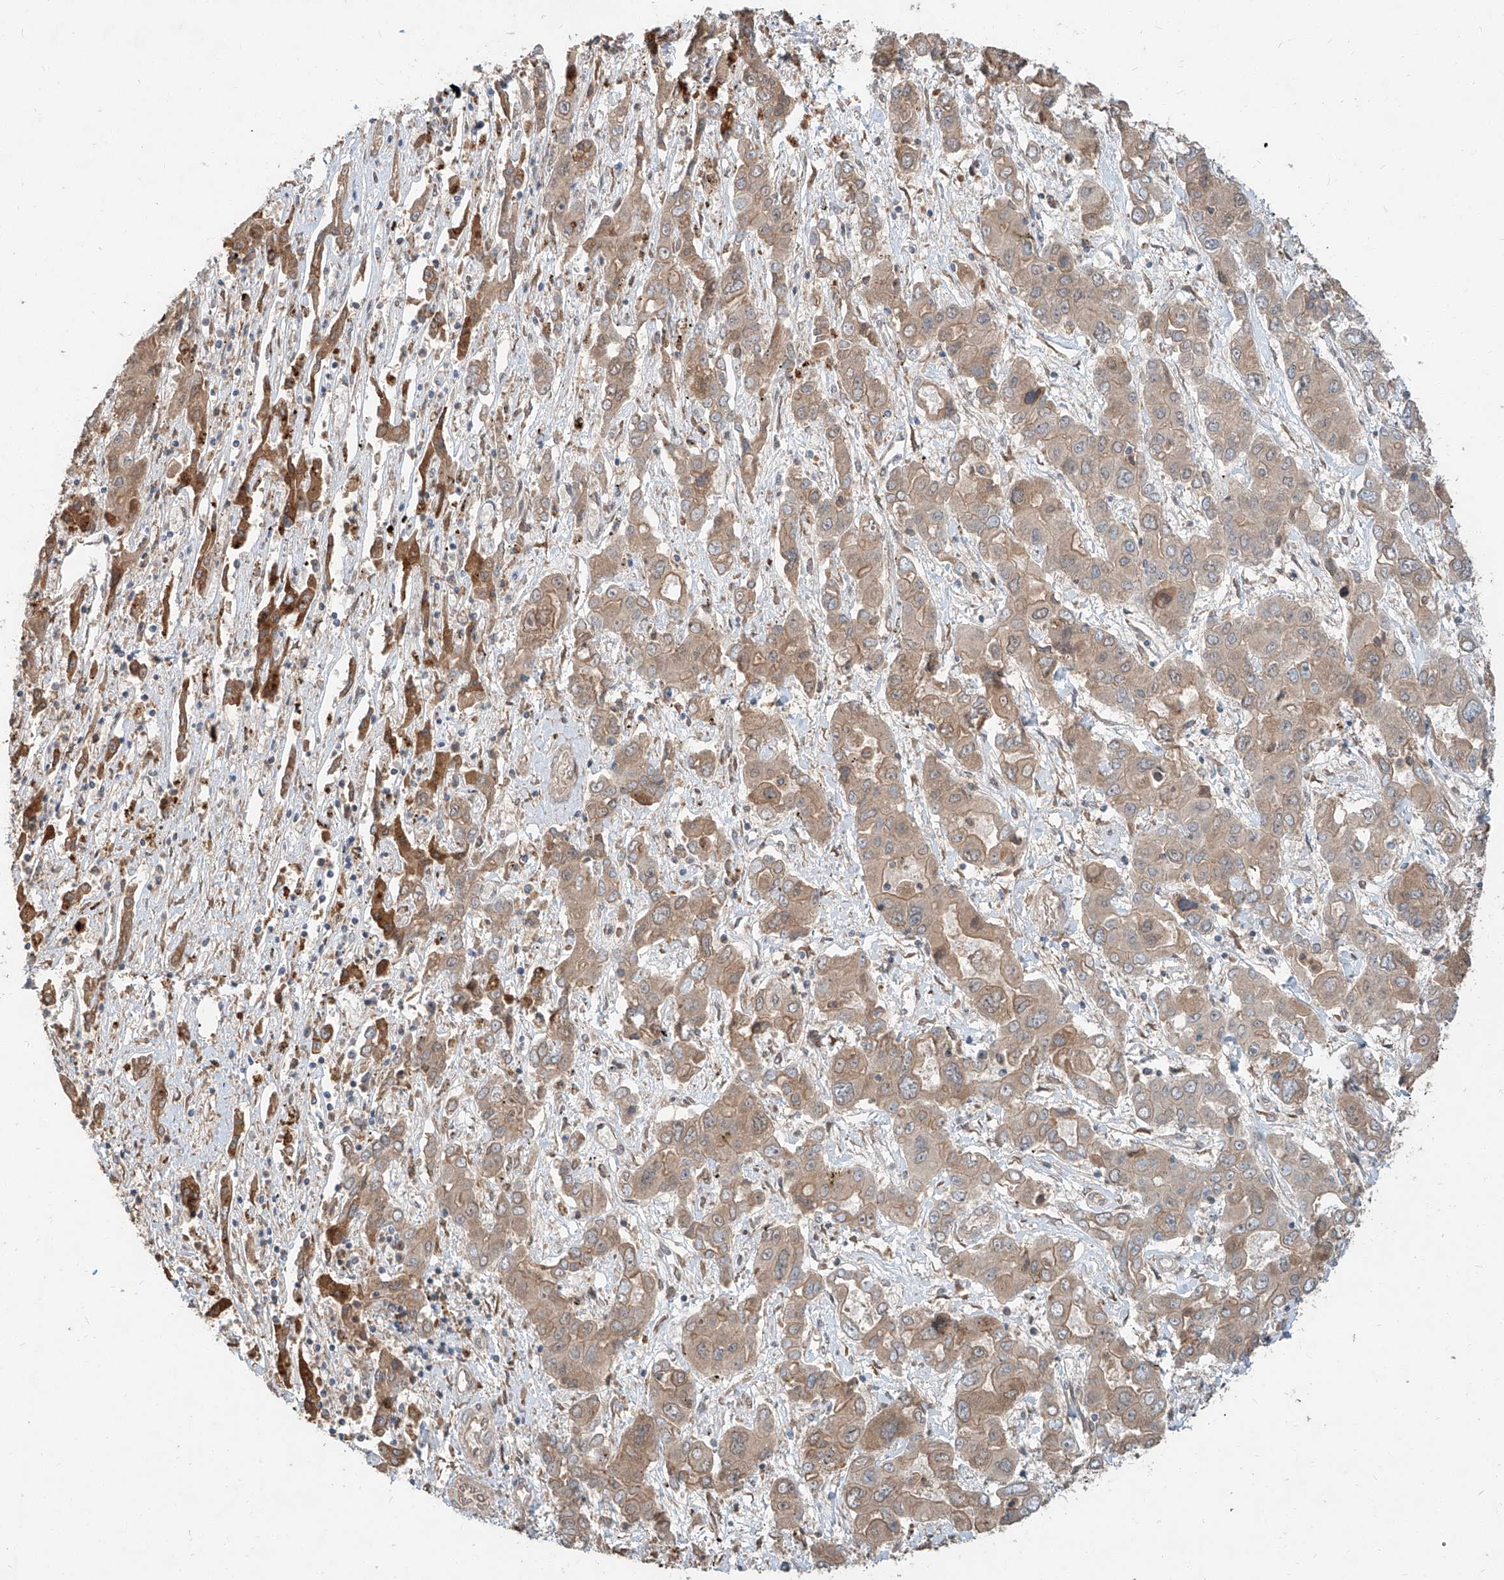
{"staining": {"intensity": "moderate", "quantity": ">75%", "location": "cytoplasmic/membranous"}, "tissue": "liver cancer", "cell_type": "Tumor cells", "image_type": "cancer", "snomed": [{"axis": "morphology", "description": "Cholangiocarcinoma"}, {"axis": "topography", "description": "Liver"}], "caption": "Brown immunohistochemical staining in cholangiocarcinoma (liver) exhibits moderate cytoplasmic/membranous expression in about >75% of tumor cells.", "gene": "STX19", "patient": {"sex": "male", "age": 67}}